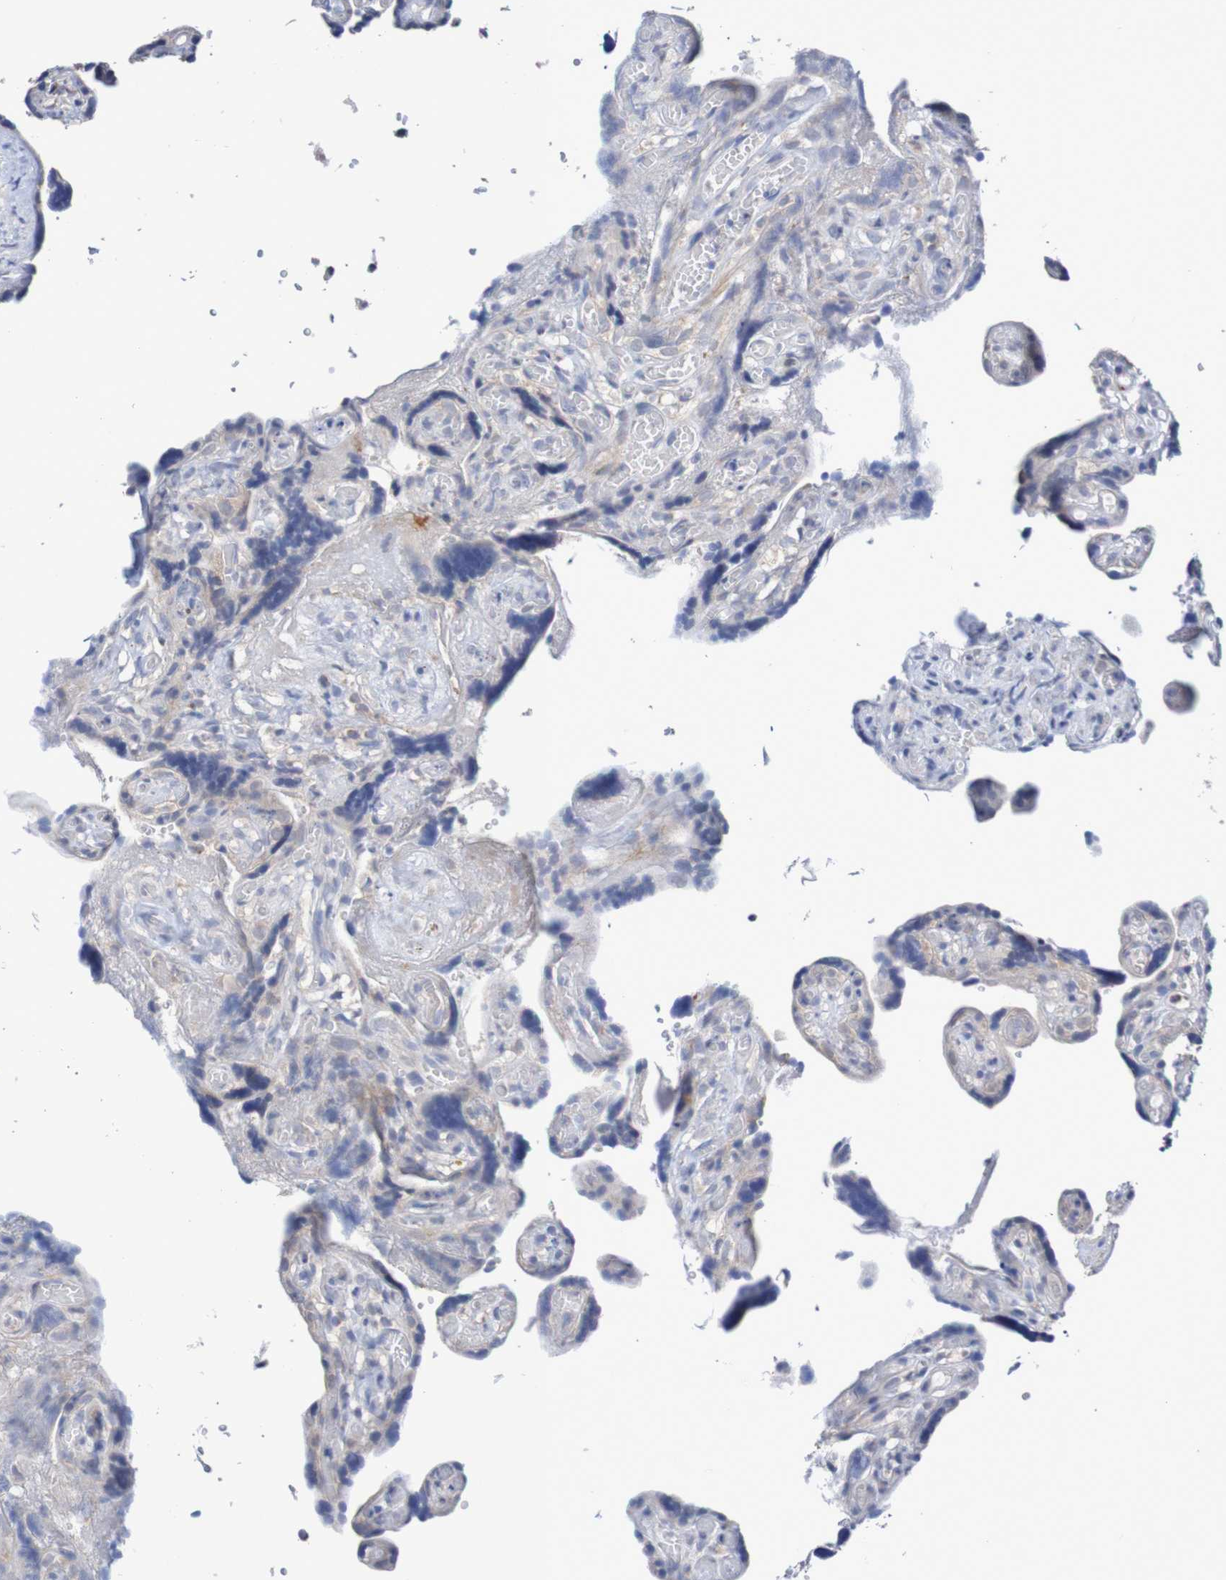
{"staining": {"intensity": "moderate", "quantity": ">75%", "location": "cytoplasmic/membranous"}, "tissue": "placenta", "cell_type": "Decidual cells", "image_type": "normal", "snomed": [{"axis": "morphology", "description": "Normal tissue, NOS"}, {"axis": "topography", "description": "Placenta"}], "caption": "A brown stain highlights moderate cytoplasmic/membranous expression of a protein in decidual cells of unremarkable human placenta.", "gene": "C3orf18", "patient": {"sex": "female", "age": 30}}